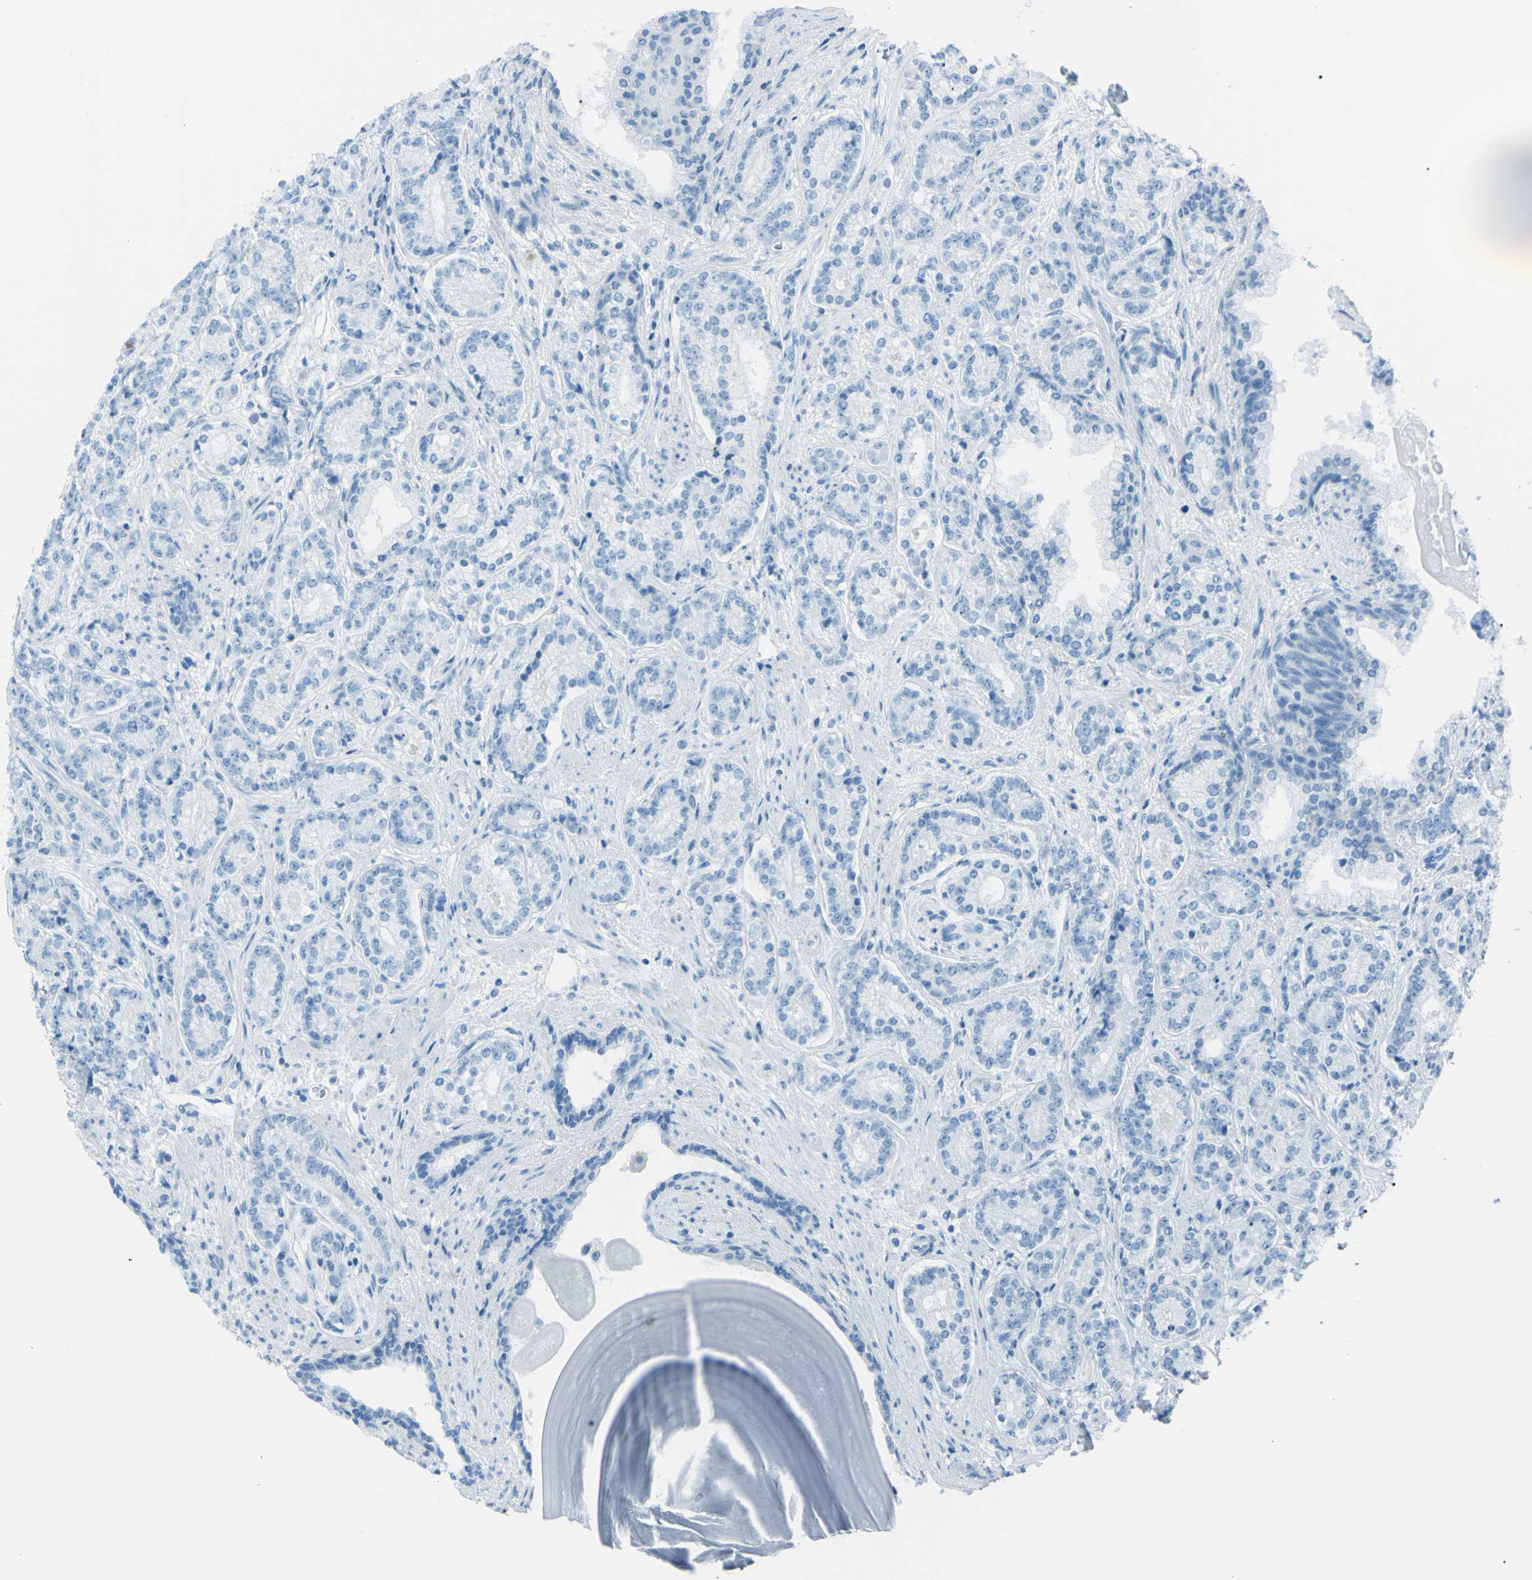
{"staining": {"intensity": "negative", "quantity": "none", "location": "none"}, "tissue": "prostate cancer", "cell_type": "Tumor cells", "image_type": "cancer", "snomed": [{"axis": "morphology", "description": "Adenocarcinoma, High grade"}, {"axis": "topography", "description": "Prostate"}], "caption": "Photomicrograph shows no significant protein positivity in tumor cells of prostate cancer (high-grade adenocarcinoma). Brightfield microscopy of immunohistochemistry (IHC) stained with DAB (3,3'-diaminobenzidine) (brown) and hematoxylin (blue), captured at high magnification.", "gene": "TFPI2", "patient": {"sex": "male", "age": 61}}